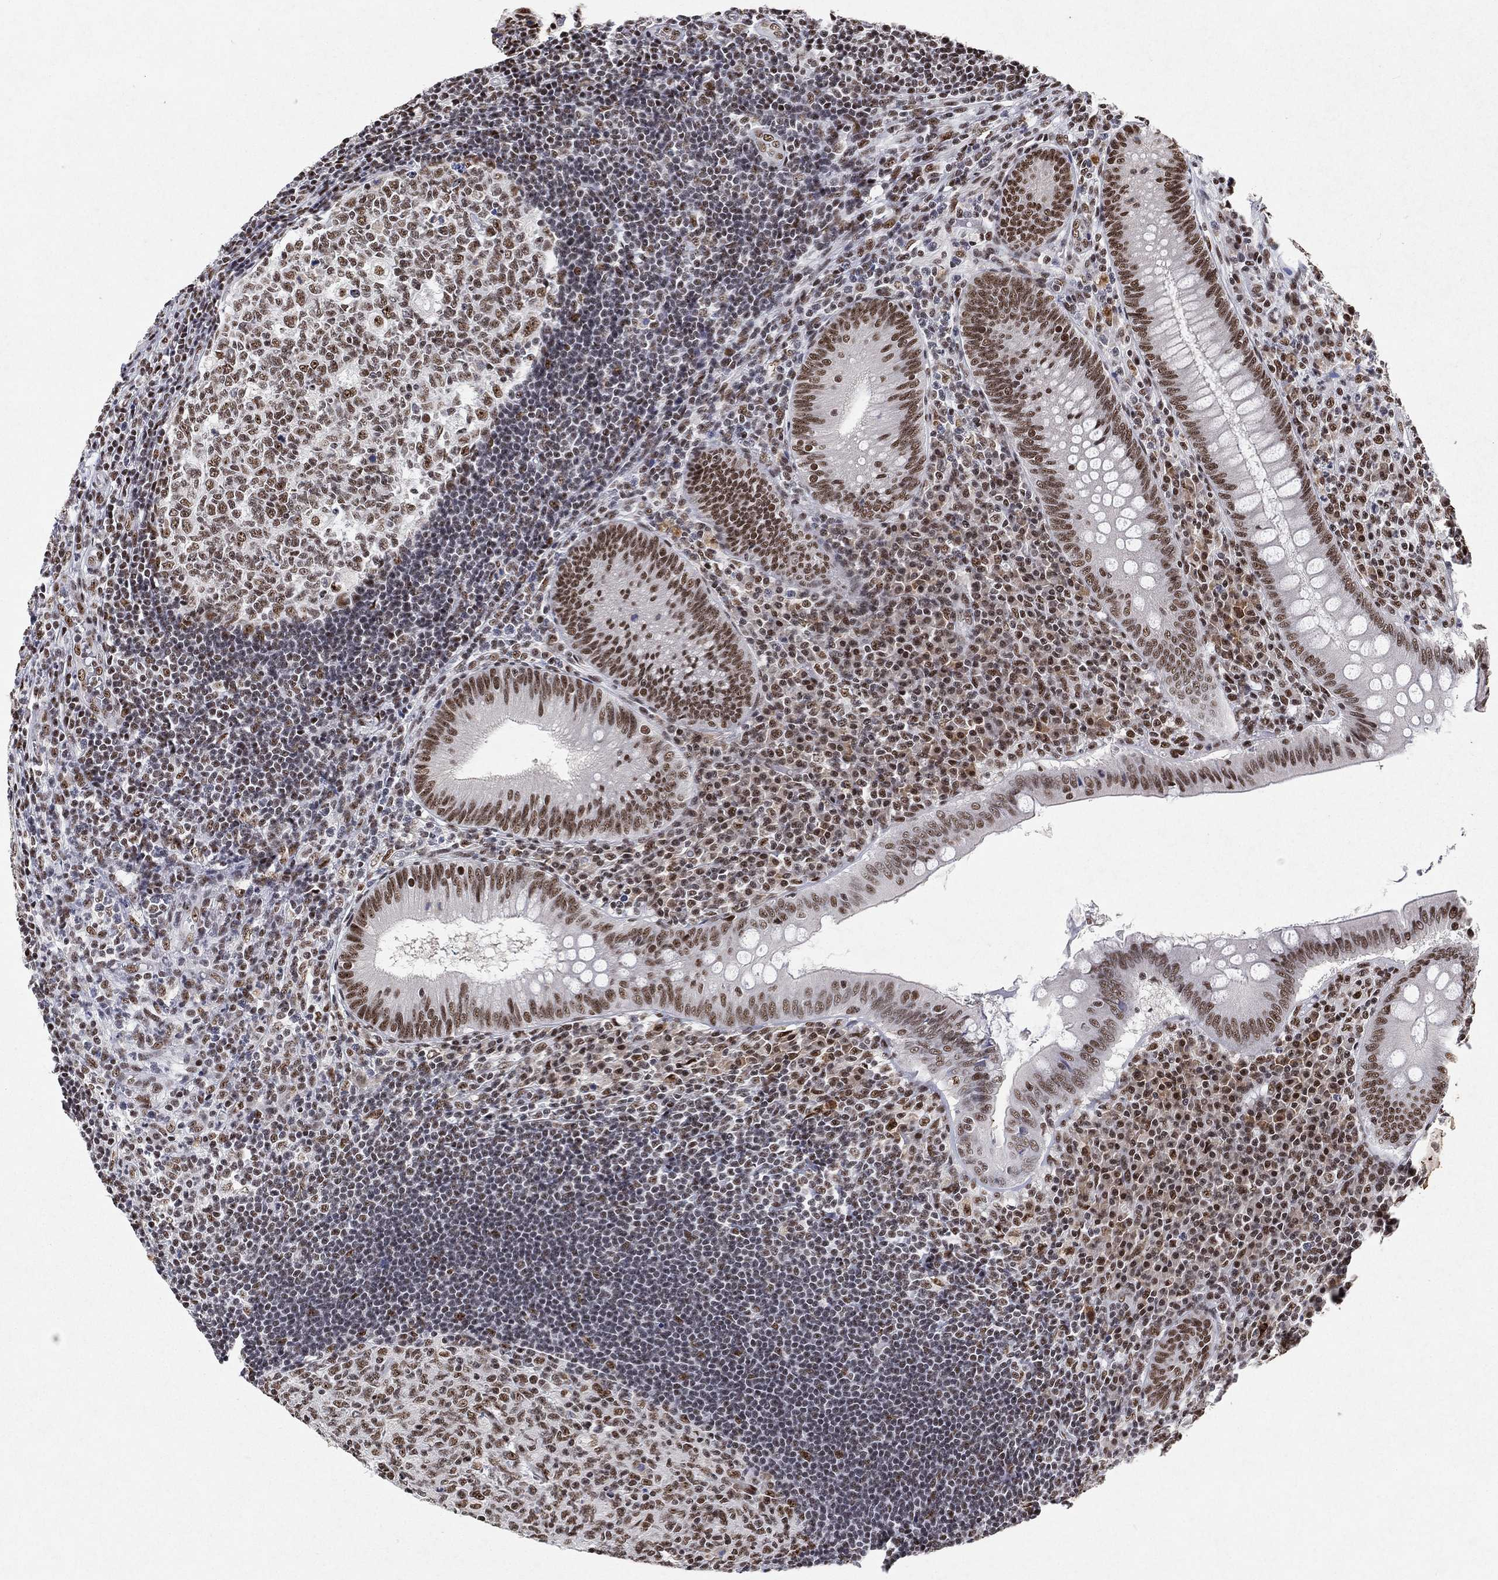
{"staining": {"intensity": "moderate", "quantity": ">75%", "location": "nuclear"}, "tissue": "appendix", "cell_type": "Glandular cells", "image_type": "normal", "snomed": [{"axis": "morphology", "description": "Normal tissue, NOS"}, {"axis": "morphology", "description": "Inflammation, NOS"}, {"axis": "topography", "description": "Appendix"}], "caption": "IHC of benign appendix demonstrates medium levels of moderate nuclear staining in approximately >75% of glandular cells.", "gene": "DDX27", "patient": {"sex": "male", "age": 16}}